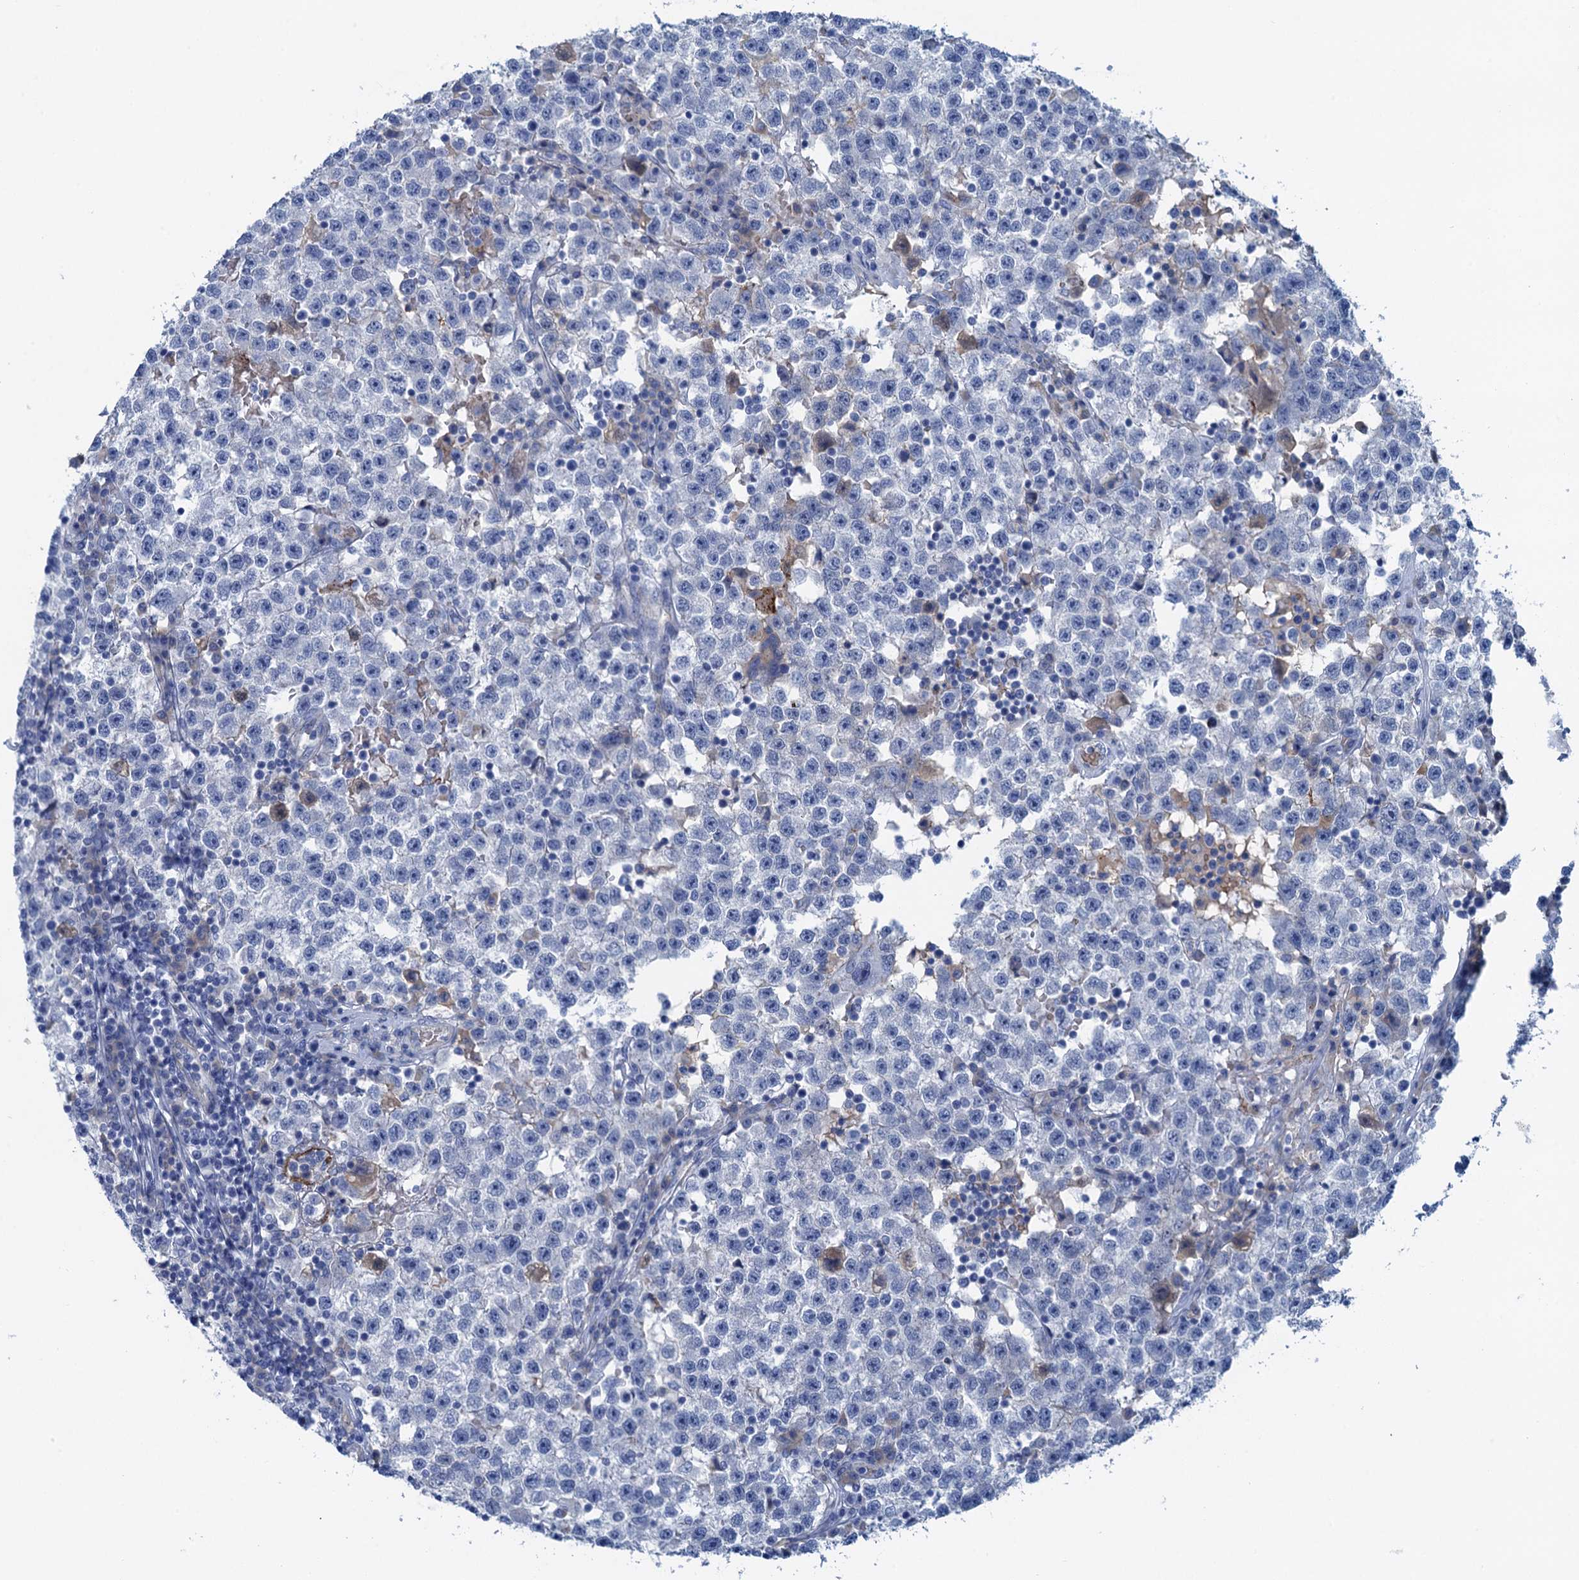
{"staining": {"intensity": "negative", "quantity": "none", "location": "none"}, "tissue": "testis cancer", "cell_type": "Tumor cells", "image_type": "cancer", "snomed": [{"axis": "morphology", "description": "Seminoma, NOS"}, {"axis": "topography", "description": "Testis"}], "caption": "This is an IHC micrograph of seminoma (testis). There is no staining in tumor cells.", "gene": "MYADML2", "patient": {"sex": "male", "age": 22}}